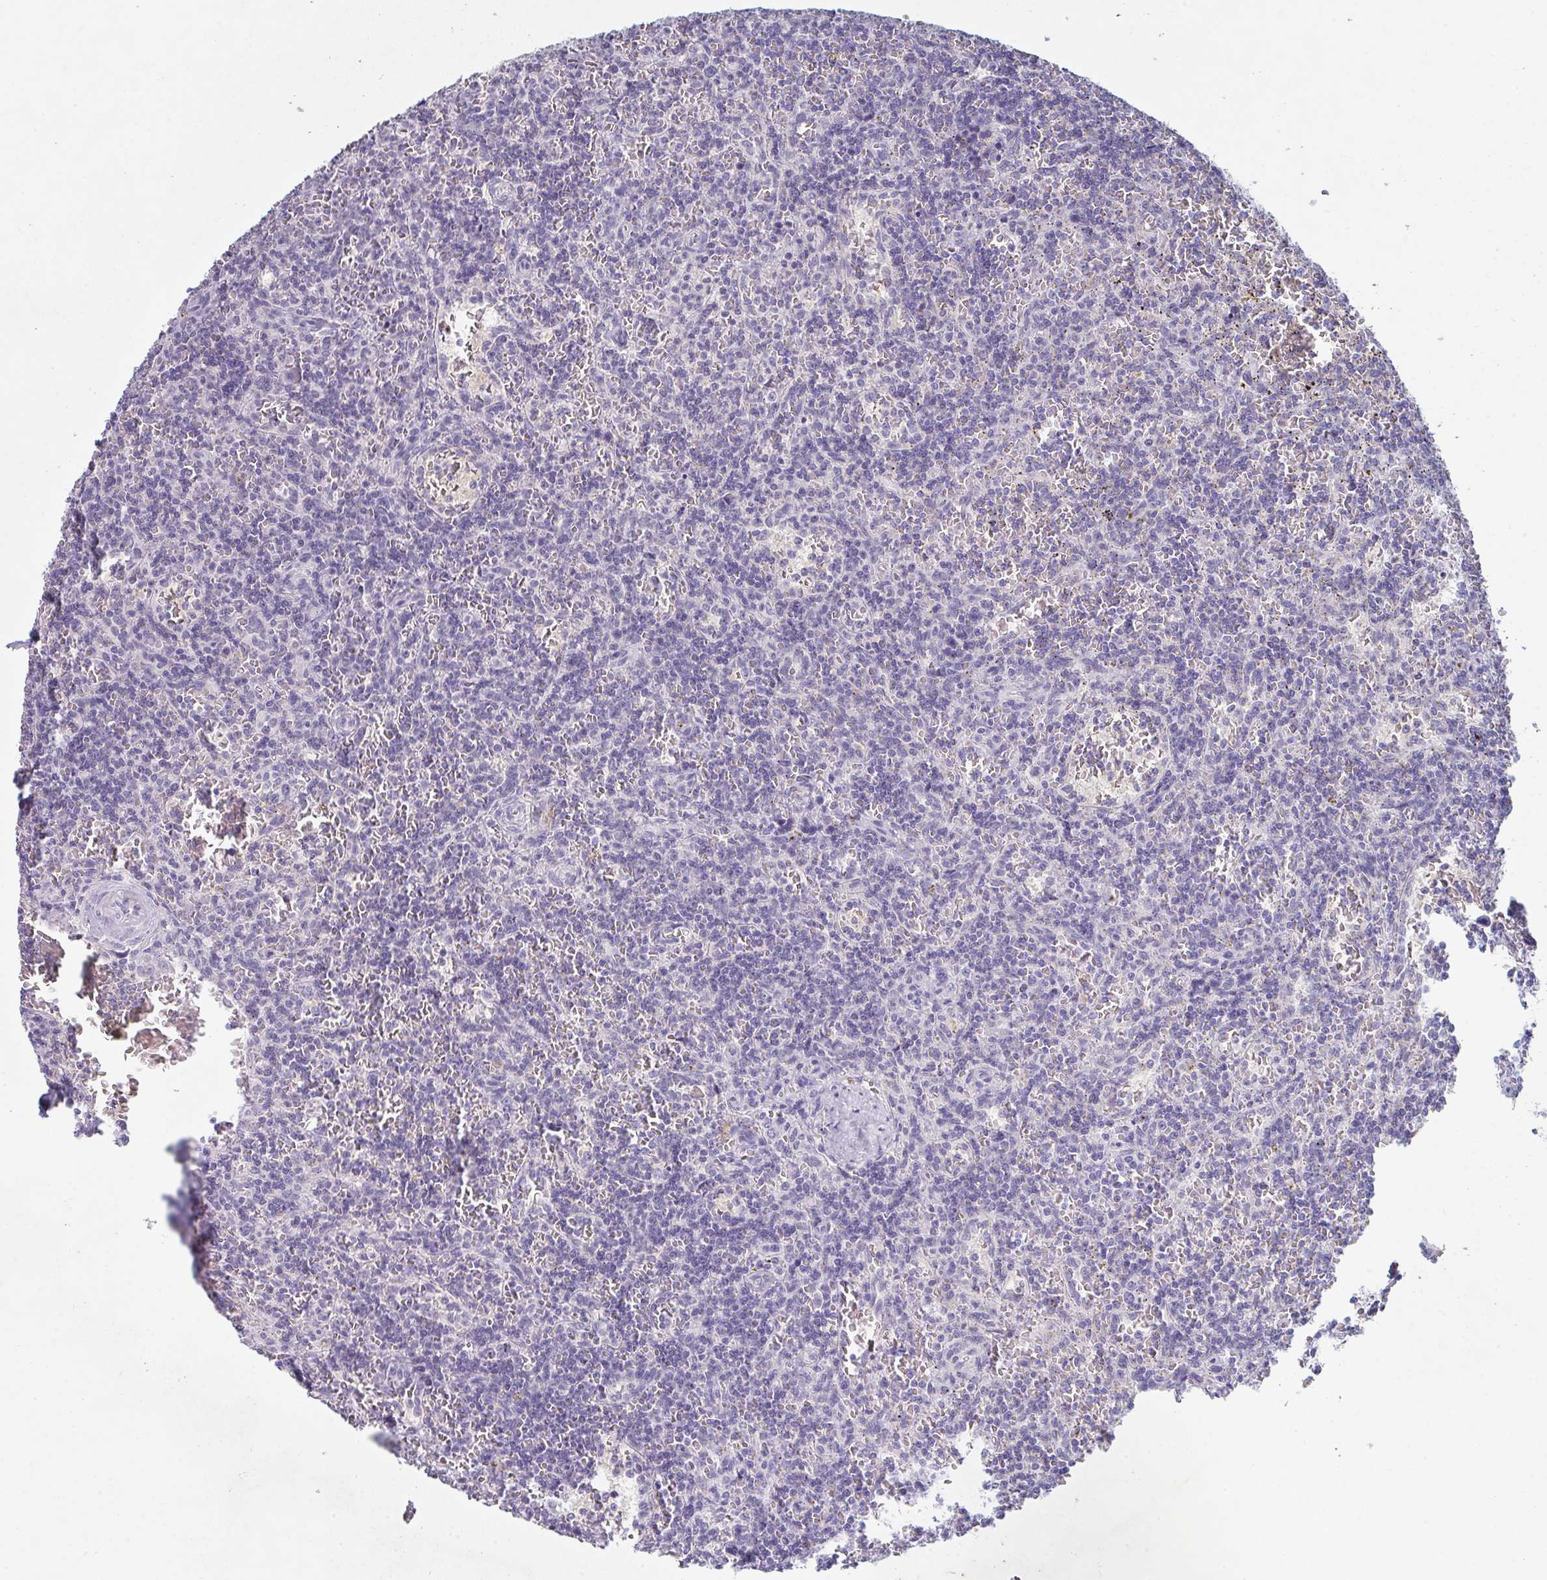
{"staining": {"intensity": "negative", "quantity": "none", "location": "none"}, "tissue": "lymphoma", "cell_type": "Tumor cells", "image_type": "cancer", "snomed": [{"axis": "morphology", "description": "Malignant lymphoma, non-Hodgkin's type, Low grade"}, {"axis": "topography", "description": "Spleen"}], "caption": "Immunohistochemistry (IHC) of human low-grade malignant lymphoma, non-Hodgkin's type shows no staining in tumor cells.", "gene": "ADAM21", "patient": {"sex": "male", "age": 73}}